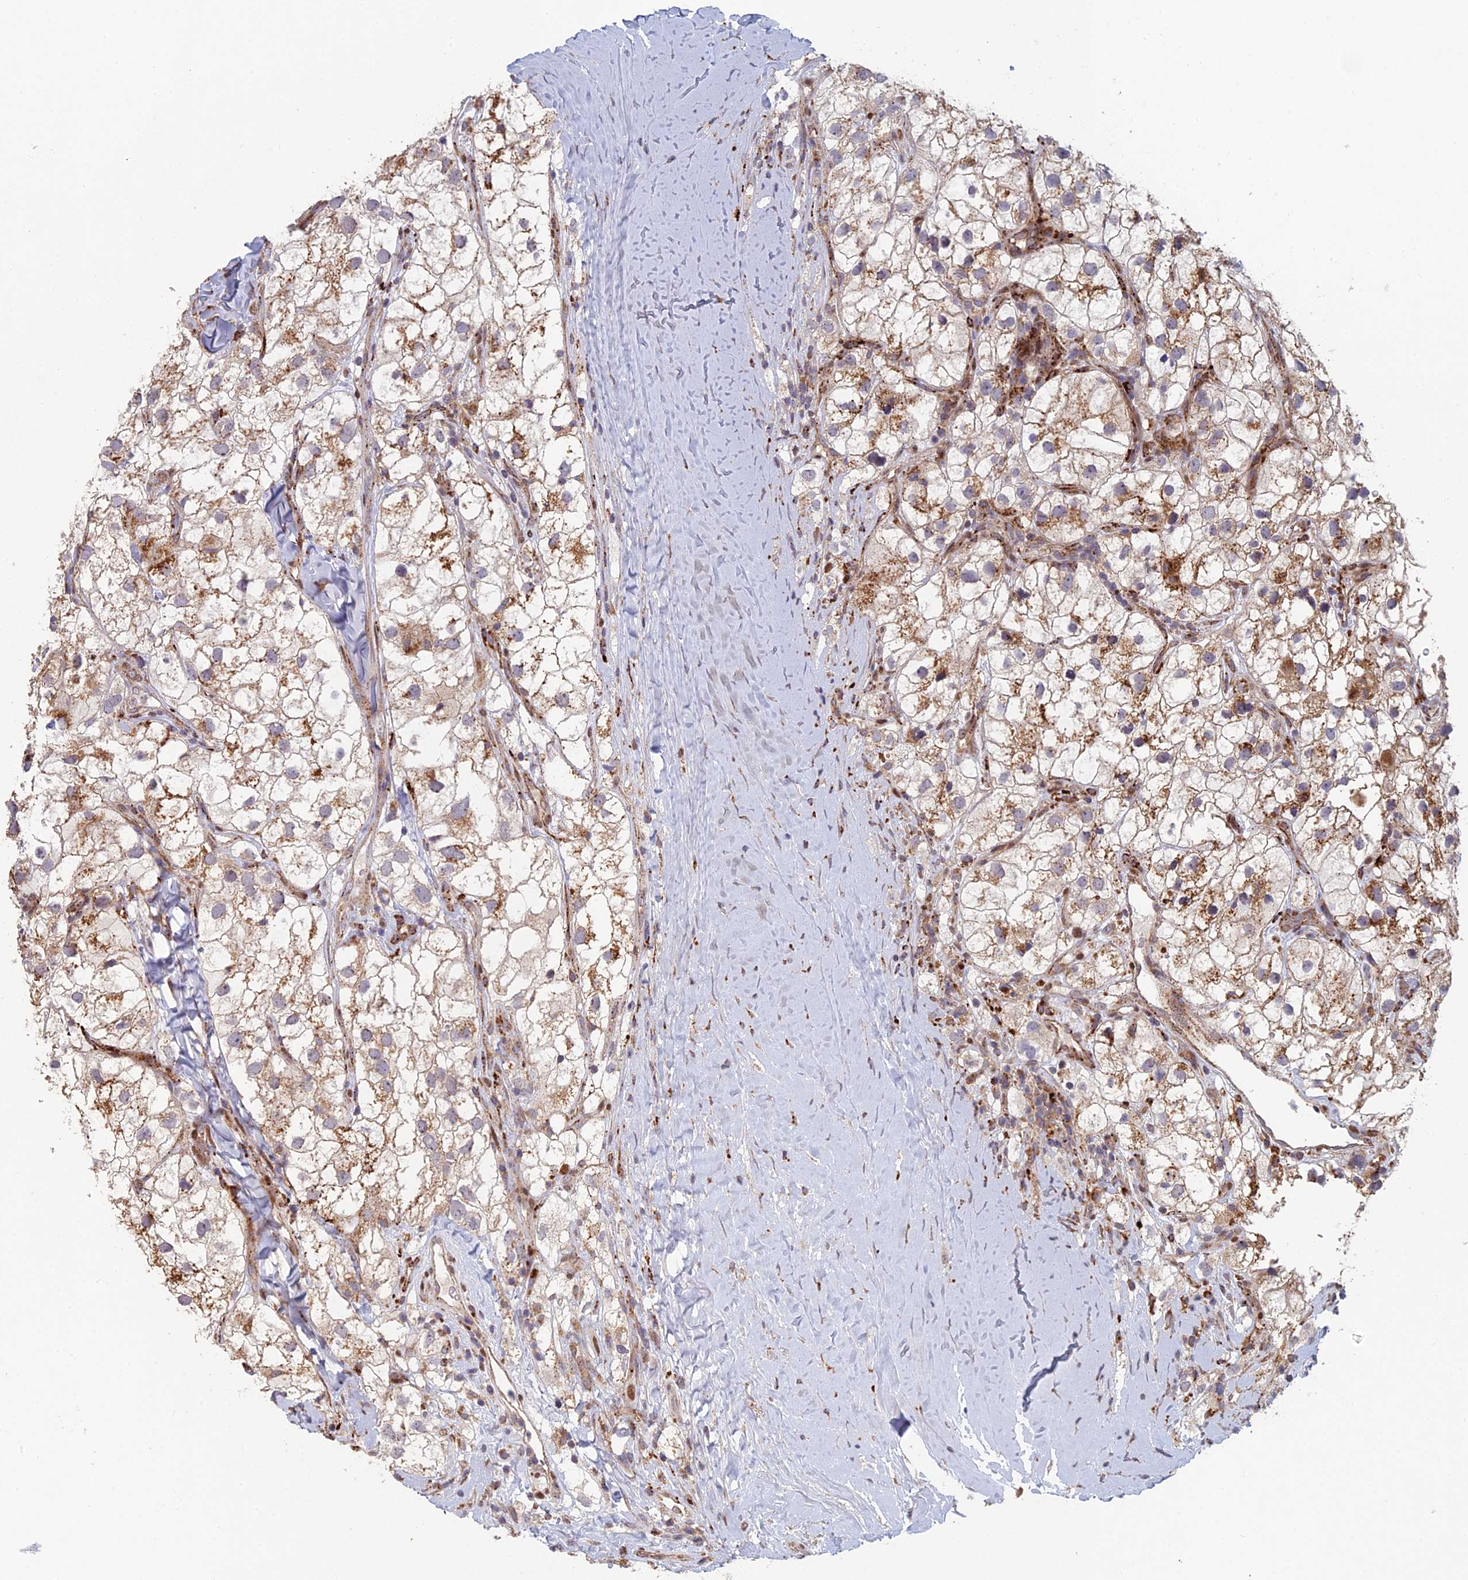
{"staining": {"intensity": "moderate", "quantity": "25%-75%", "location": "cytoplasmic/membranous"}, "tissue": "renal cancer", "cell_type": "Tumor cells", "image_type": "cancer", "snomed": [{"axis": "morphology", "description": "Adenocarcinoma, NOS"}, {"axis": "topography", "description": "Kidney"}], "caption": "About 25%-75% of tumor cells in renal adenocarcinoma show moderate cytoplasmic/membranous protein expression as visualized by brown immunohistochemical staining.", "gene": "FOXS1", "patient": {"sex": "male", "age": 59}}